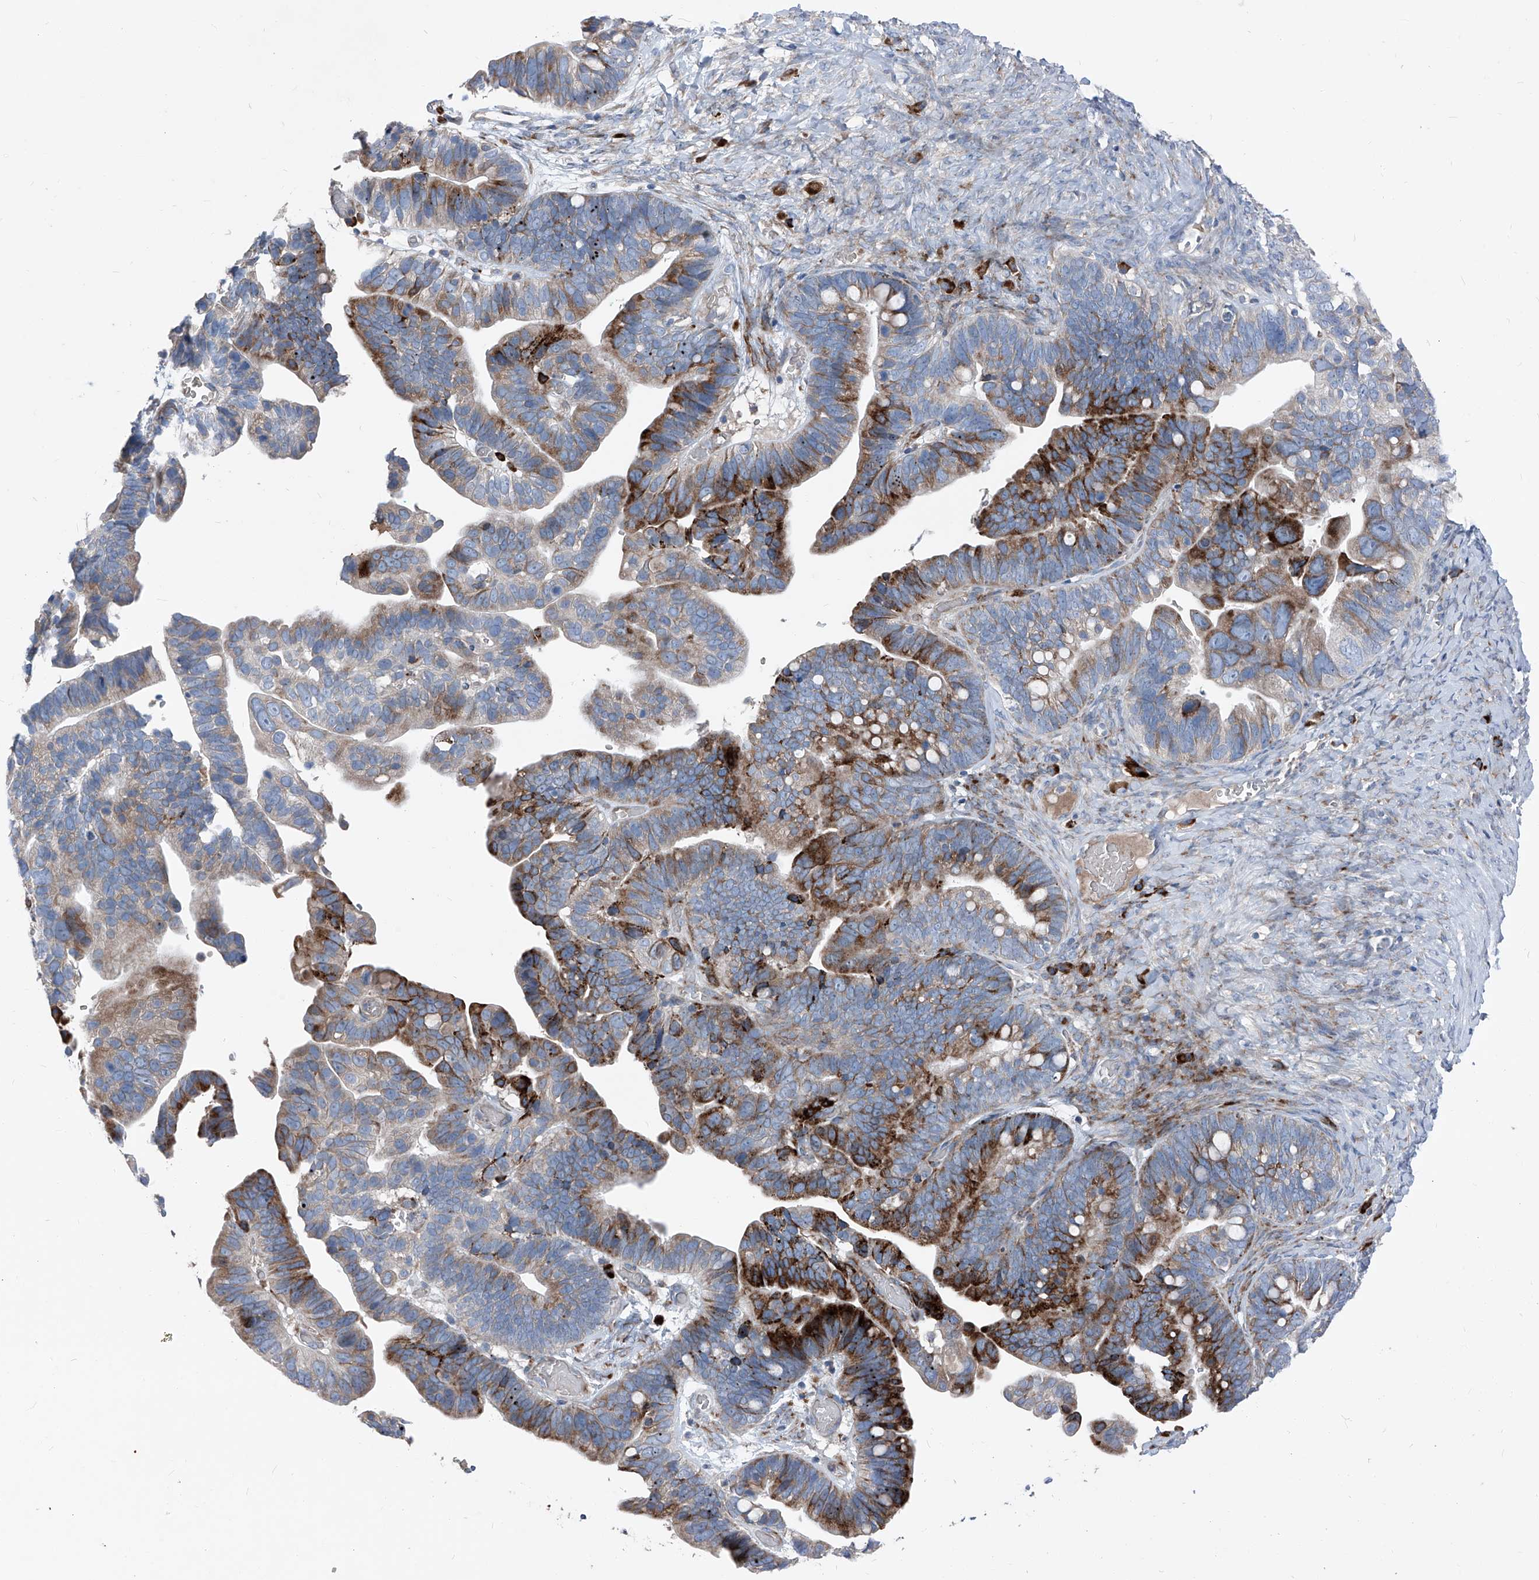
{"staining": {"intensity": "strong", "quantity": "<25%", "location": "cytoplasmic/membranous"}, "tissue": "ovarian cancer", "cell_type": "Tumor cells", "image_type": "cancer", "snomed": [{"axis": "morphology", "description": "Cystadenocarcinoma, serous, NOS"}, {"axis": "topography", "description": "Ovary"}], "caption": "Ovarian serous cystadenocarcinoma stained for a protein shows strong cytoplasmic/membranous positivity in tumor cells.", "gene": "IFI27", "patient": {"sex": "female", "age": 56}}